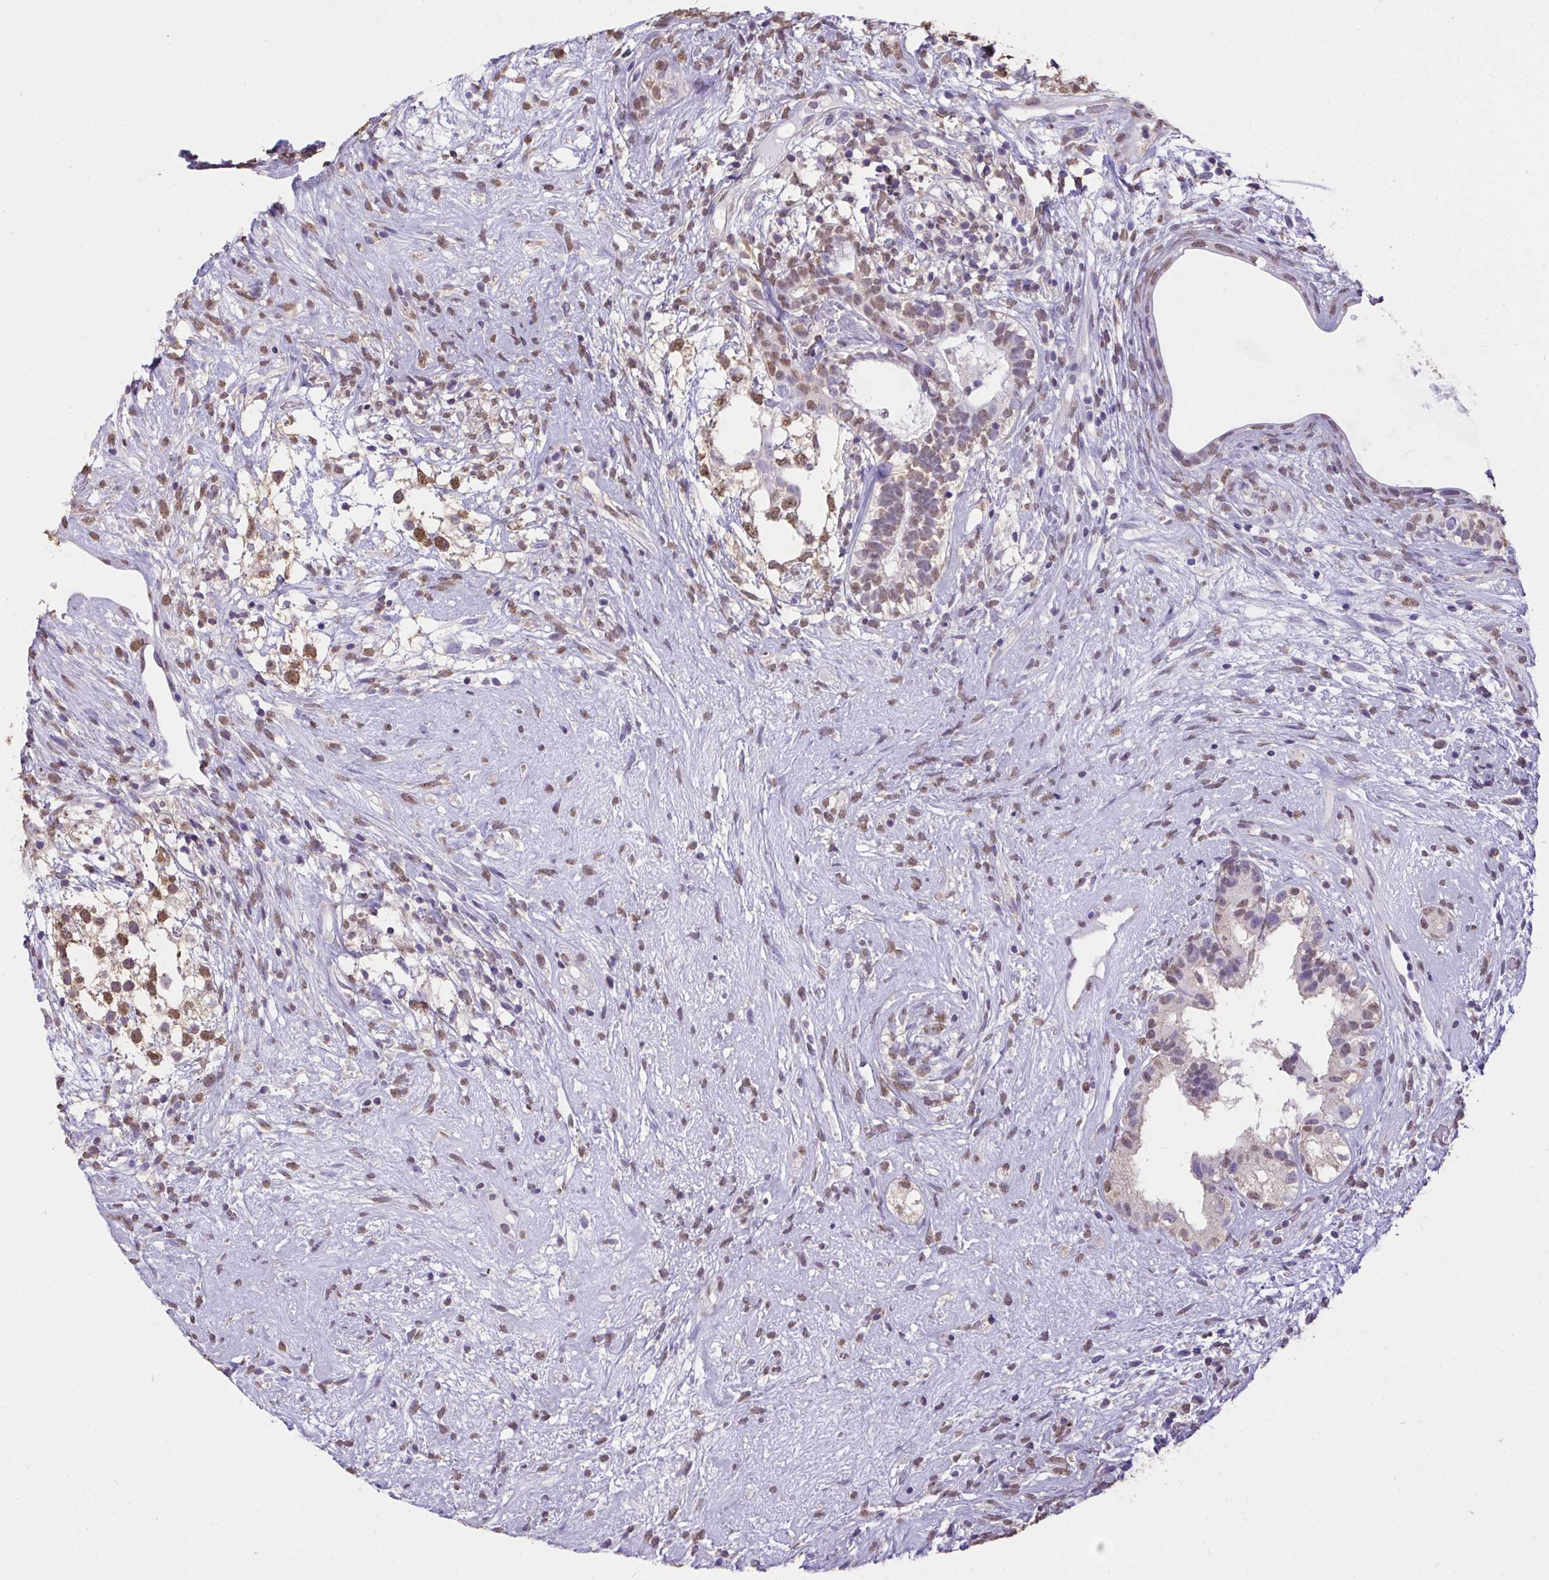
{"staining": {"intensity": "moderate", "quantity": ">75%", "location": "nuclear"}, "tissue": "testis cancer", "cell_type": "Tumor cells", "image_type": "cancer", "snomed": [{"axis": "morphology", "description": "Seminoma, NOS"}, {"axis": "morphology", "description": "Carcinoma, Embryonal, NOS"}, {"axis": "topography", "description": "Testis"}], "caption": "This is an image of immunohistochemistry (IHC) staining of embryonal carcinoma (testis), which shows moderate positivity in the nuclear of tumor cells.", "gene": "SEMA6B", "patient": {"sex": "male", "age": 41}}